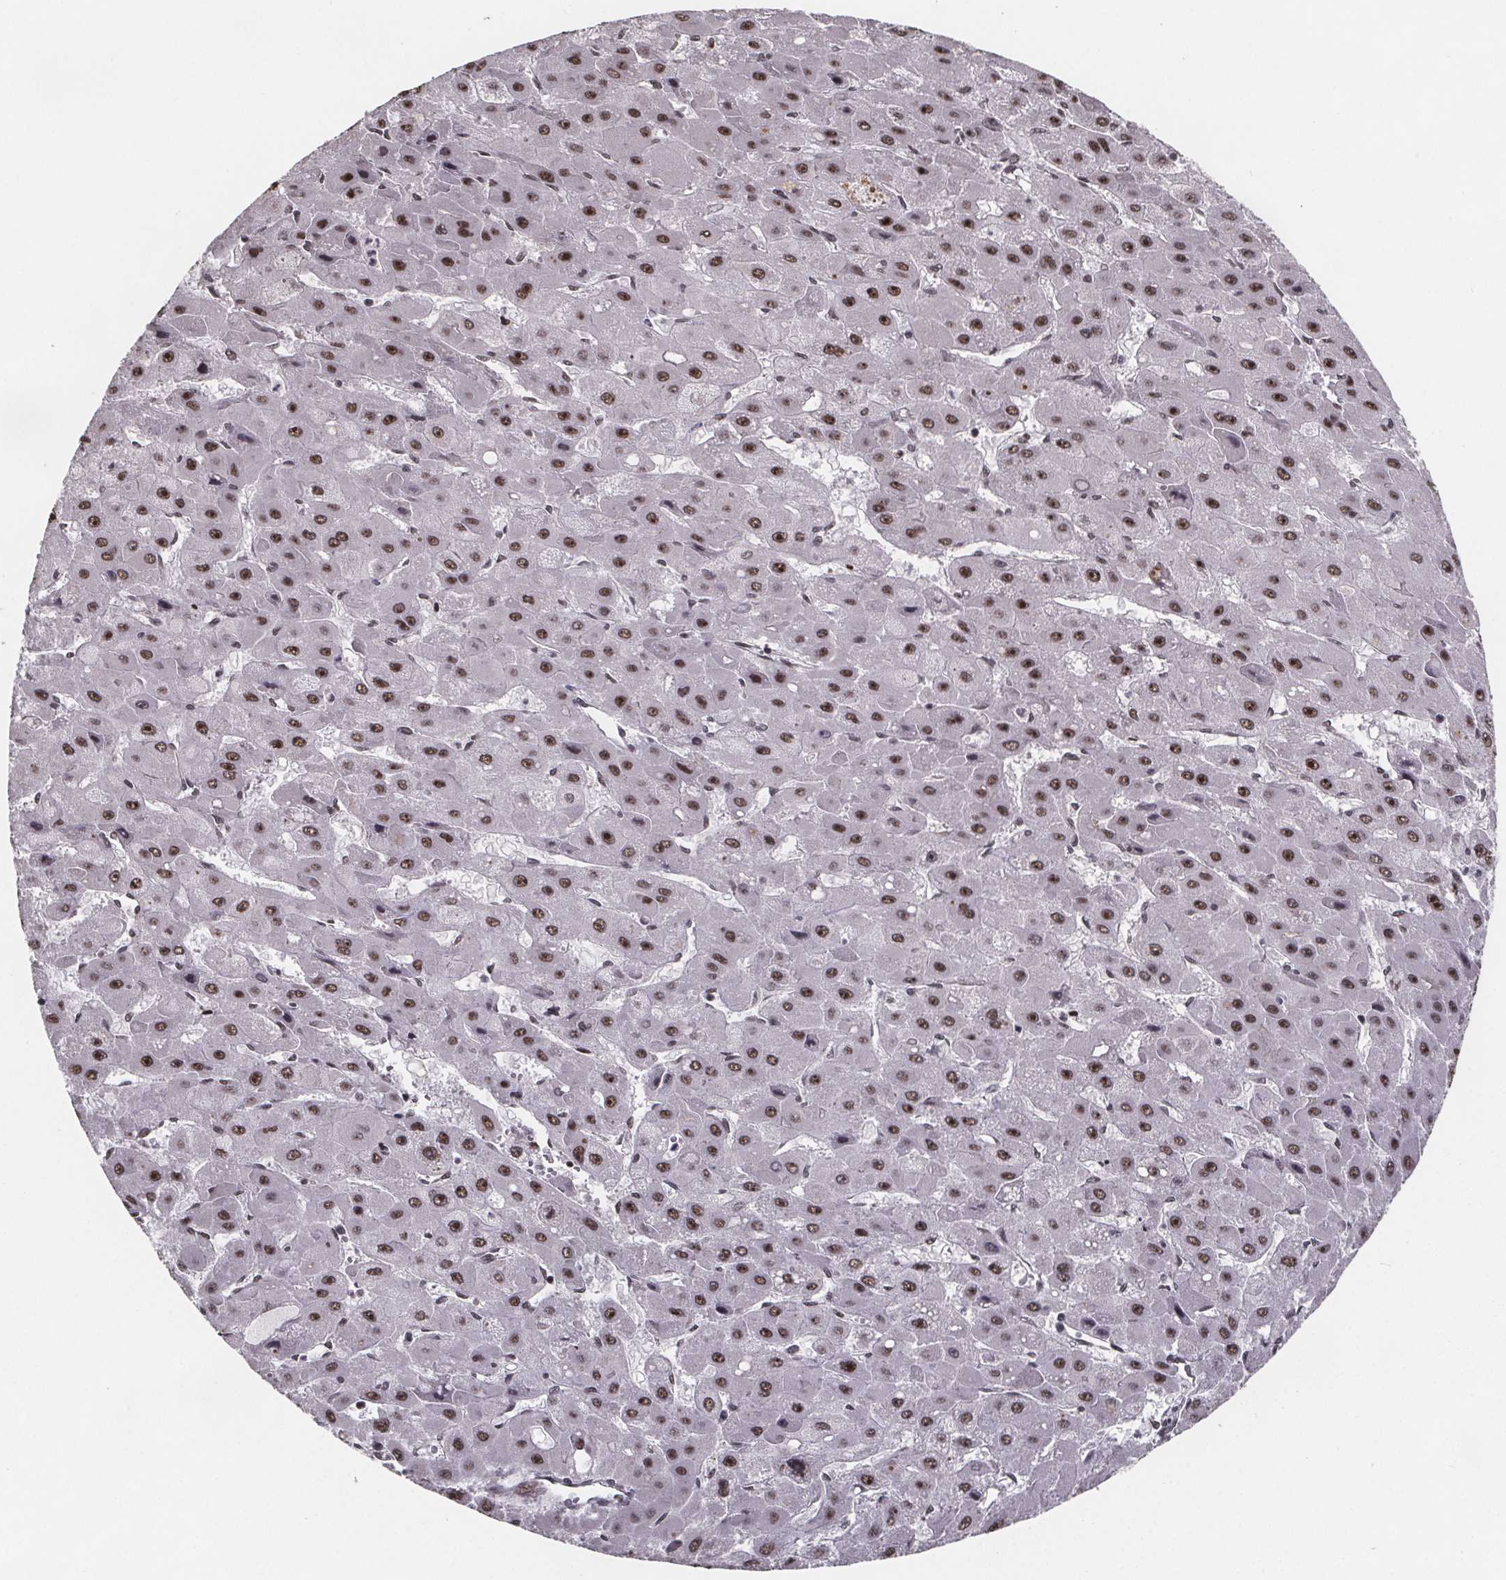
{"staining": {"intensity": "moderate", "quantity": ">75%", "location": "nuclear"}, "tissue": "liver cancer", "cell_type": "Tumor cells", "image_type": "cancer", "snomed": [{"axis": "morphology", "description": "Carcinoma, Hepatocellular, NOS"}, {"axis": "topography", "description": "Liver"}], "caption": "Protein analysis of liver hepatocellular carcinoma tissue exhibits moderate nuclear expression in about >75% of tumor cells. (IHC, brightfield microscopy, high magnification).", "gene": "U2SURP", "patient": {"sex": "female", "age": 25}}